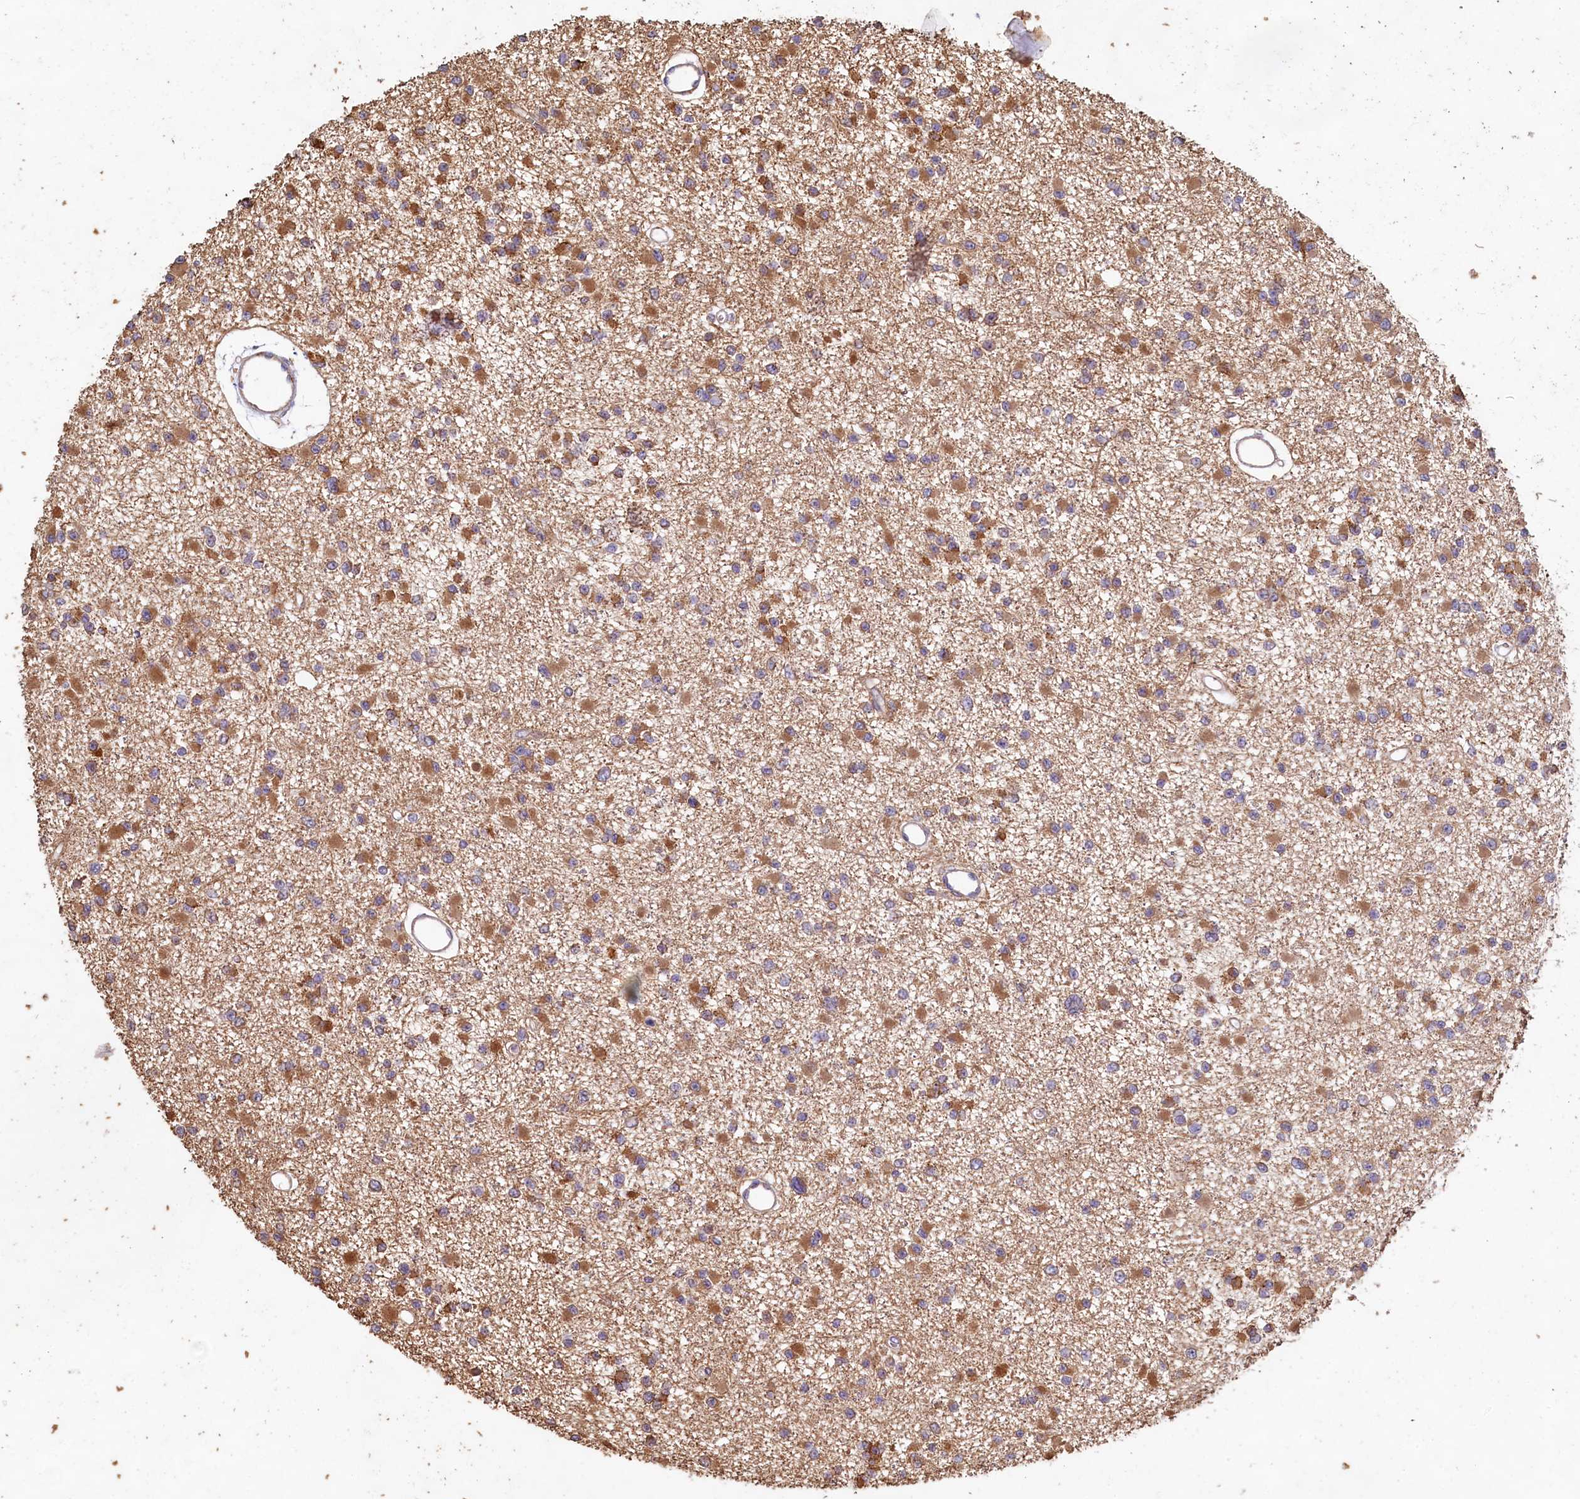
{"staining": {"intensity": "moderate", "quantity": ">75%", "location": "cytoplasmic/membranous"}, "tissue": "glioma", "cell_type": "Tumor cells", "image_type": "cancer", "snomed": [{"axis": "morphology", "description": "Glioma, malignant, Low grade"}, {"axis": "topography", "description": "Brain"}], "caption": "Brown immunohistochemical staining in human glioma demonstrates moderate cytoplasmic/membranous positivity in about >75% of tumor cells.", "gene": "FUNDC1", "patient": {"sex": "female", "age": 22}}